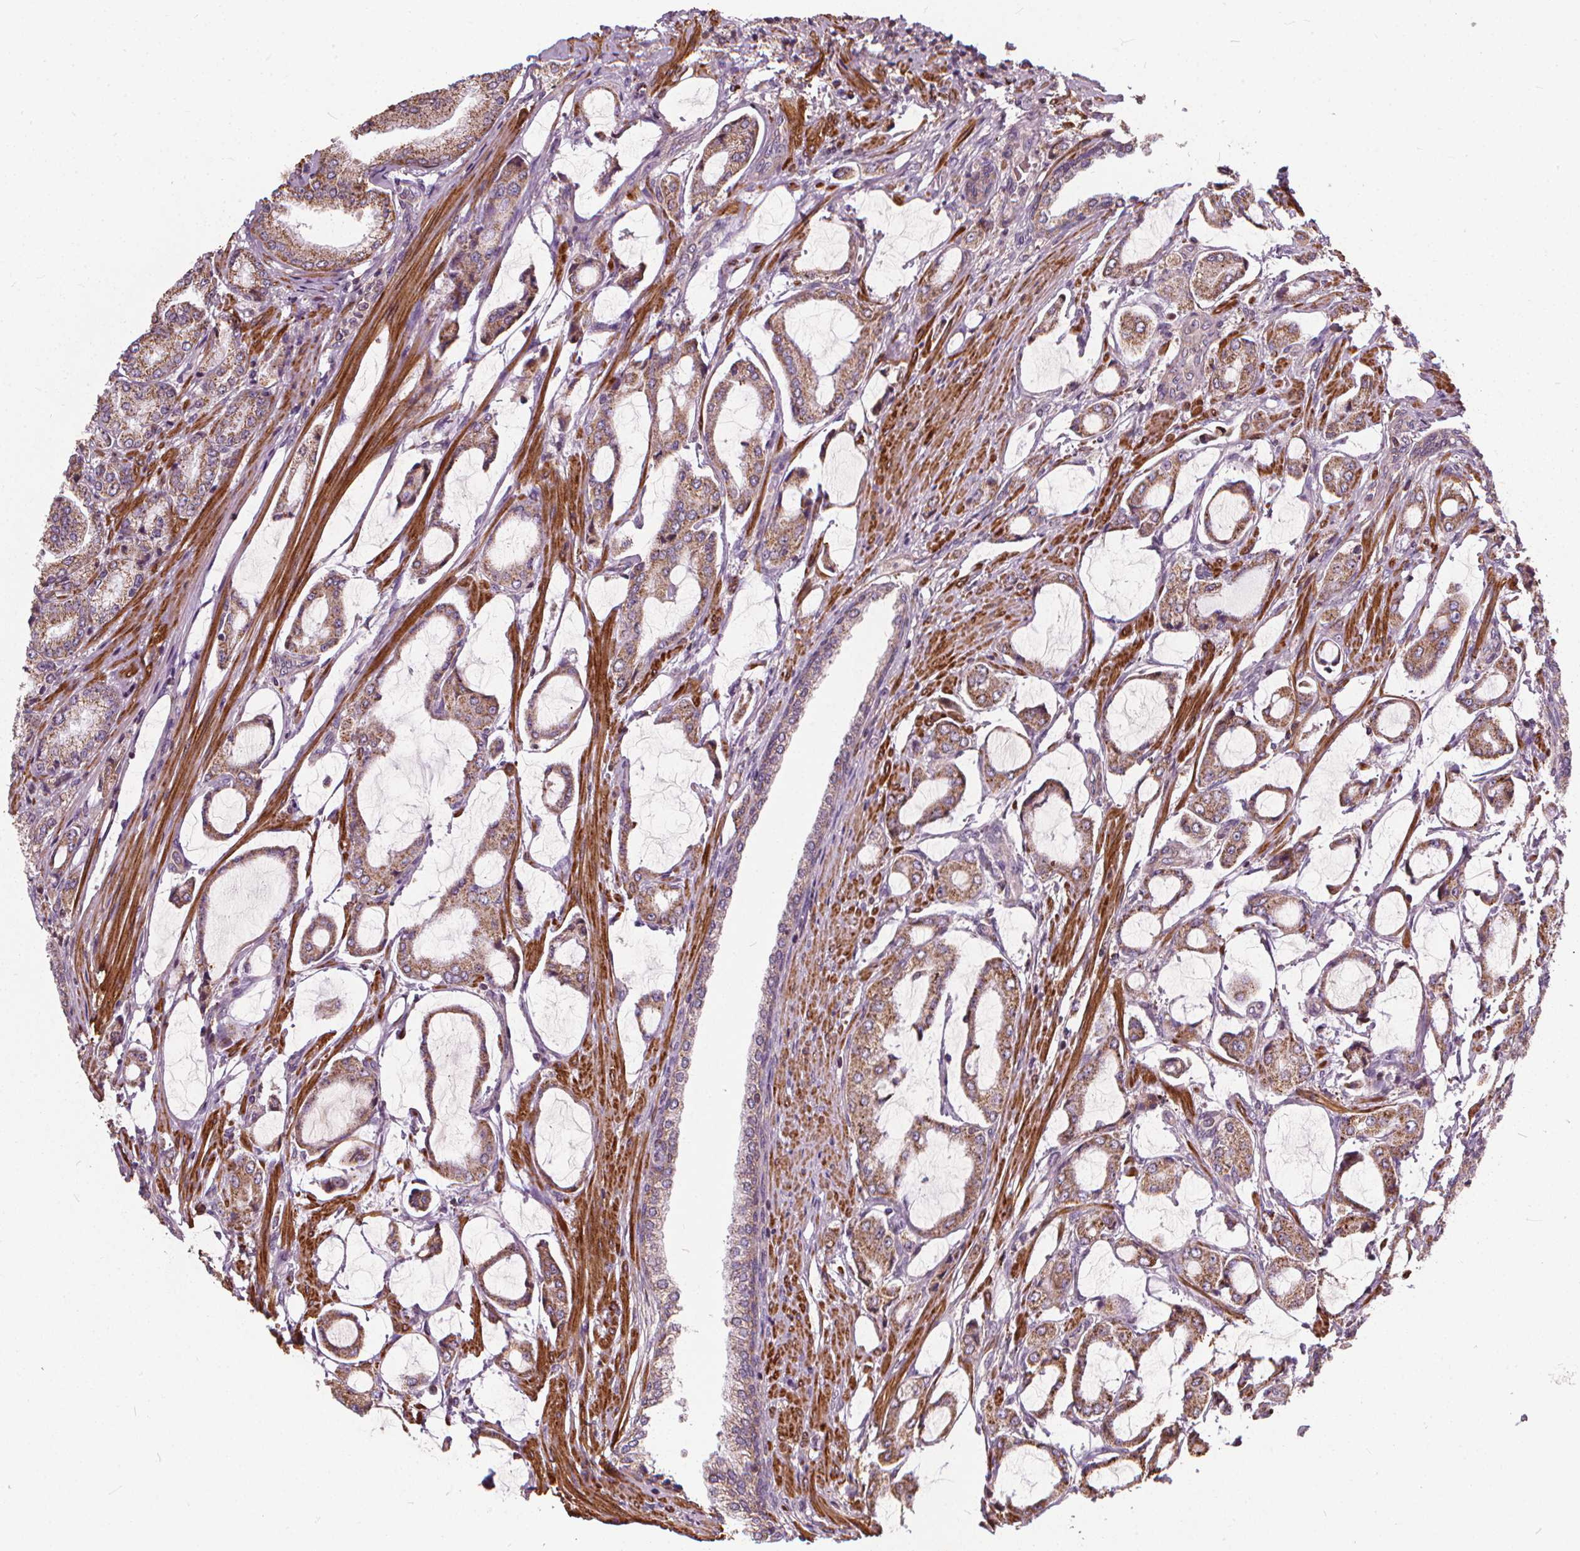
{"staining": {"intensity": "moderate", "quantity": ">75%", "location": "cytoplasmic/membranous"}, "tissue": "prostate cancer", "cell_type": "Tumor cells", "image_type": "cancer", "snomed": [{"axis": "morphology", "description": "Adenocarcinoma, NOS"}, {"axis": "topography", "description": "Prostate"}], "caption": "Immunohistochemistry (DAB) staining of prostate adenocarcinoma shows moderate cytoplasmic/membranous protein positivity in about >75% of tumor cells. Using DAB (brown) and hematoxylin (blue) stains, captured at high magnification using brightfield microscopy.", "gene": "ORAI2", "patient": {"sex": "male", "age": 63}}